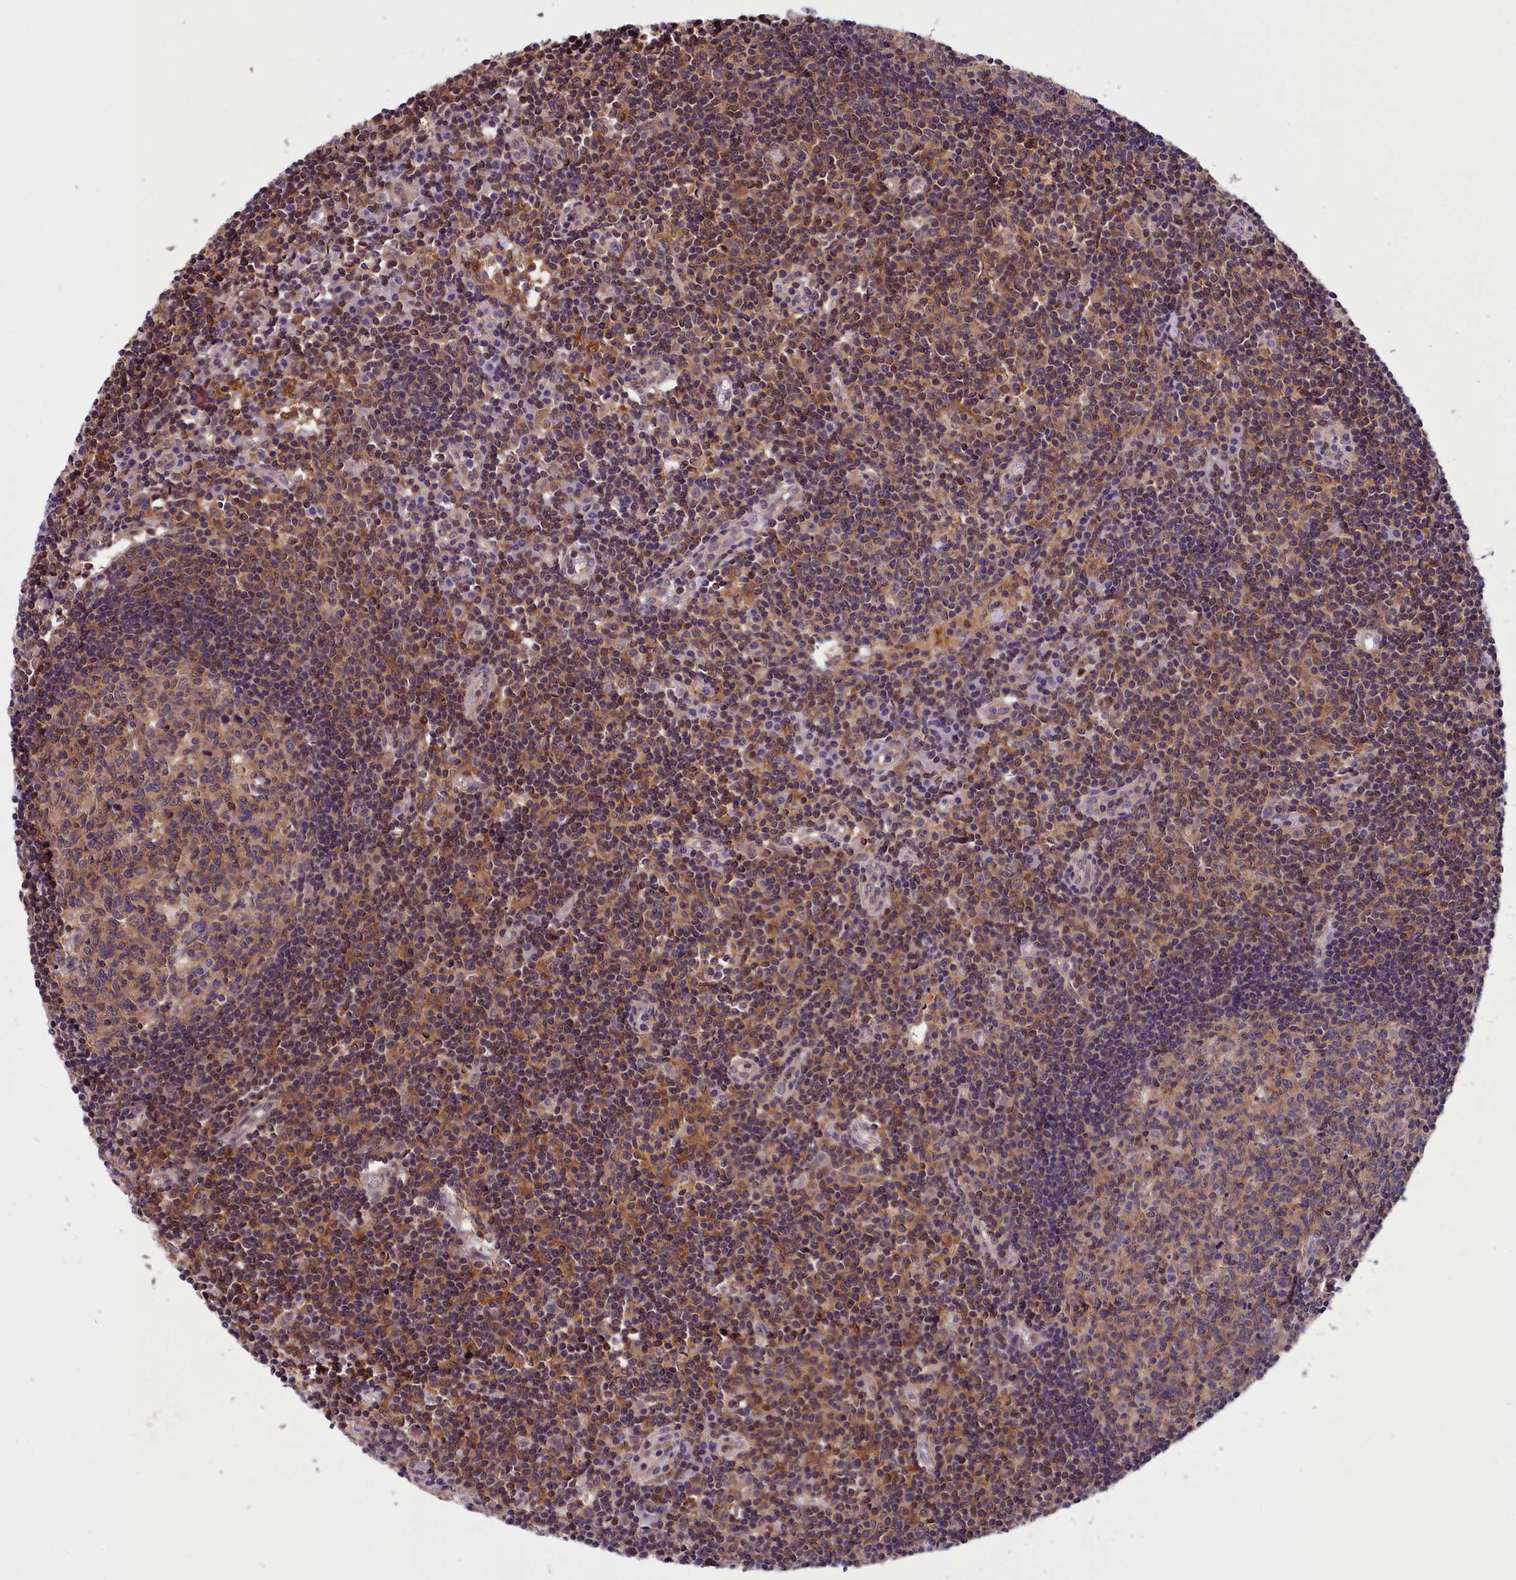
{"staining": {"intensity": "weak", "quantity": ">75%", "location": "cytoplasmic/membranous"}, "tissue": "lymph node", "cell_type": "Germinal center cells", "image_type": "normal", "snomed": [{"axis": "morphology", "description": "Normal tissue, NOS"}, {"axis": "topography", "description": "Lymph node"}], "caption": "Immunohistochemical staining of normal lymph node demonstrates weak cytoplasmic/membranous protein staining in about >75% of germinal center cells.", "gene": "TBCB", "patient": {"sex": "female", "age": 55}}